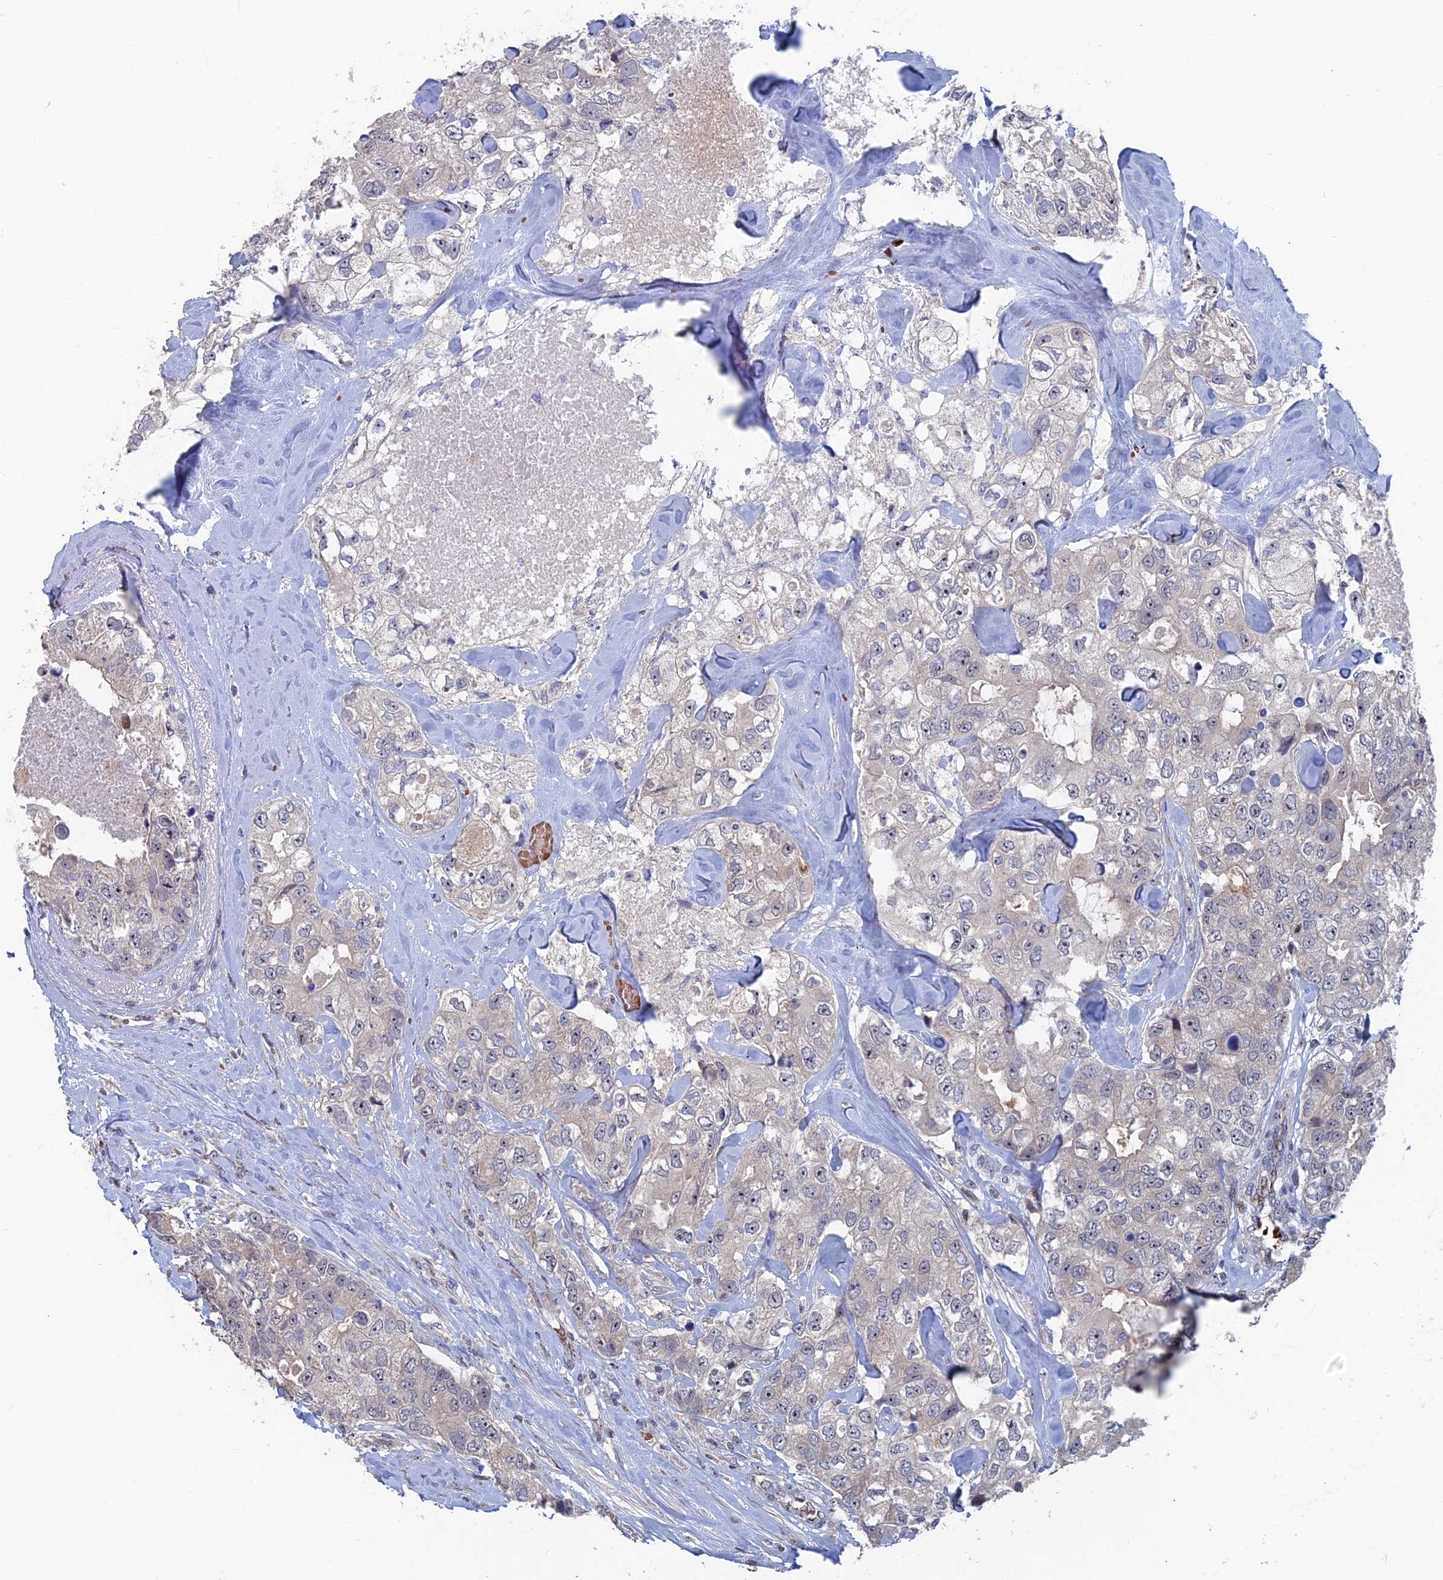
{"staining": {"intensity": "weak", "quantity": "<25%", "location": "cytoplasmic/membranous"}, "tissue": "breast cancer", "cell_type": "Tumor cells", "image_type": "cancer", "snomed": [{"axis": "morphology", "description": "Duct carcinoma"}, {"axis": "topography", "description": "Breast"}], "caption": "Immunohistochemistry micrograph of human breast invasive ductal carcinoma stained for a protein (brown), which displays no expression in tumor cells.", "gene": "SH3D21", "patient": {"sex": "female", "age": 62}}